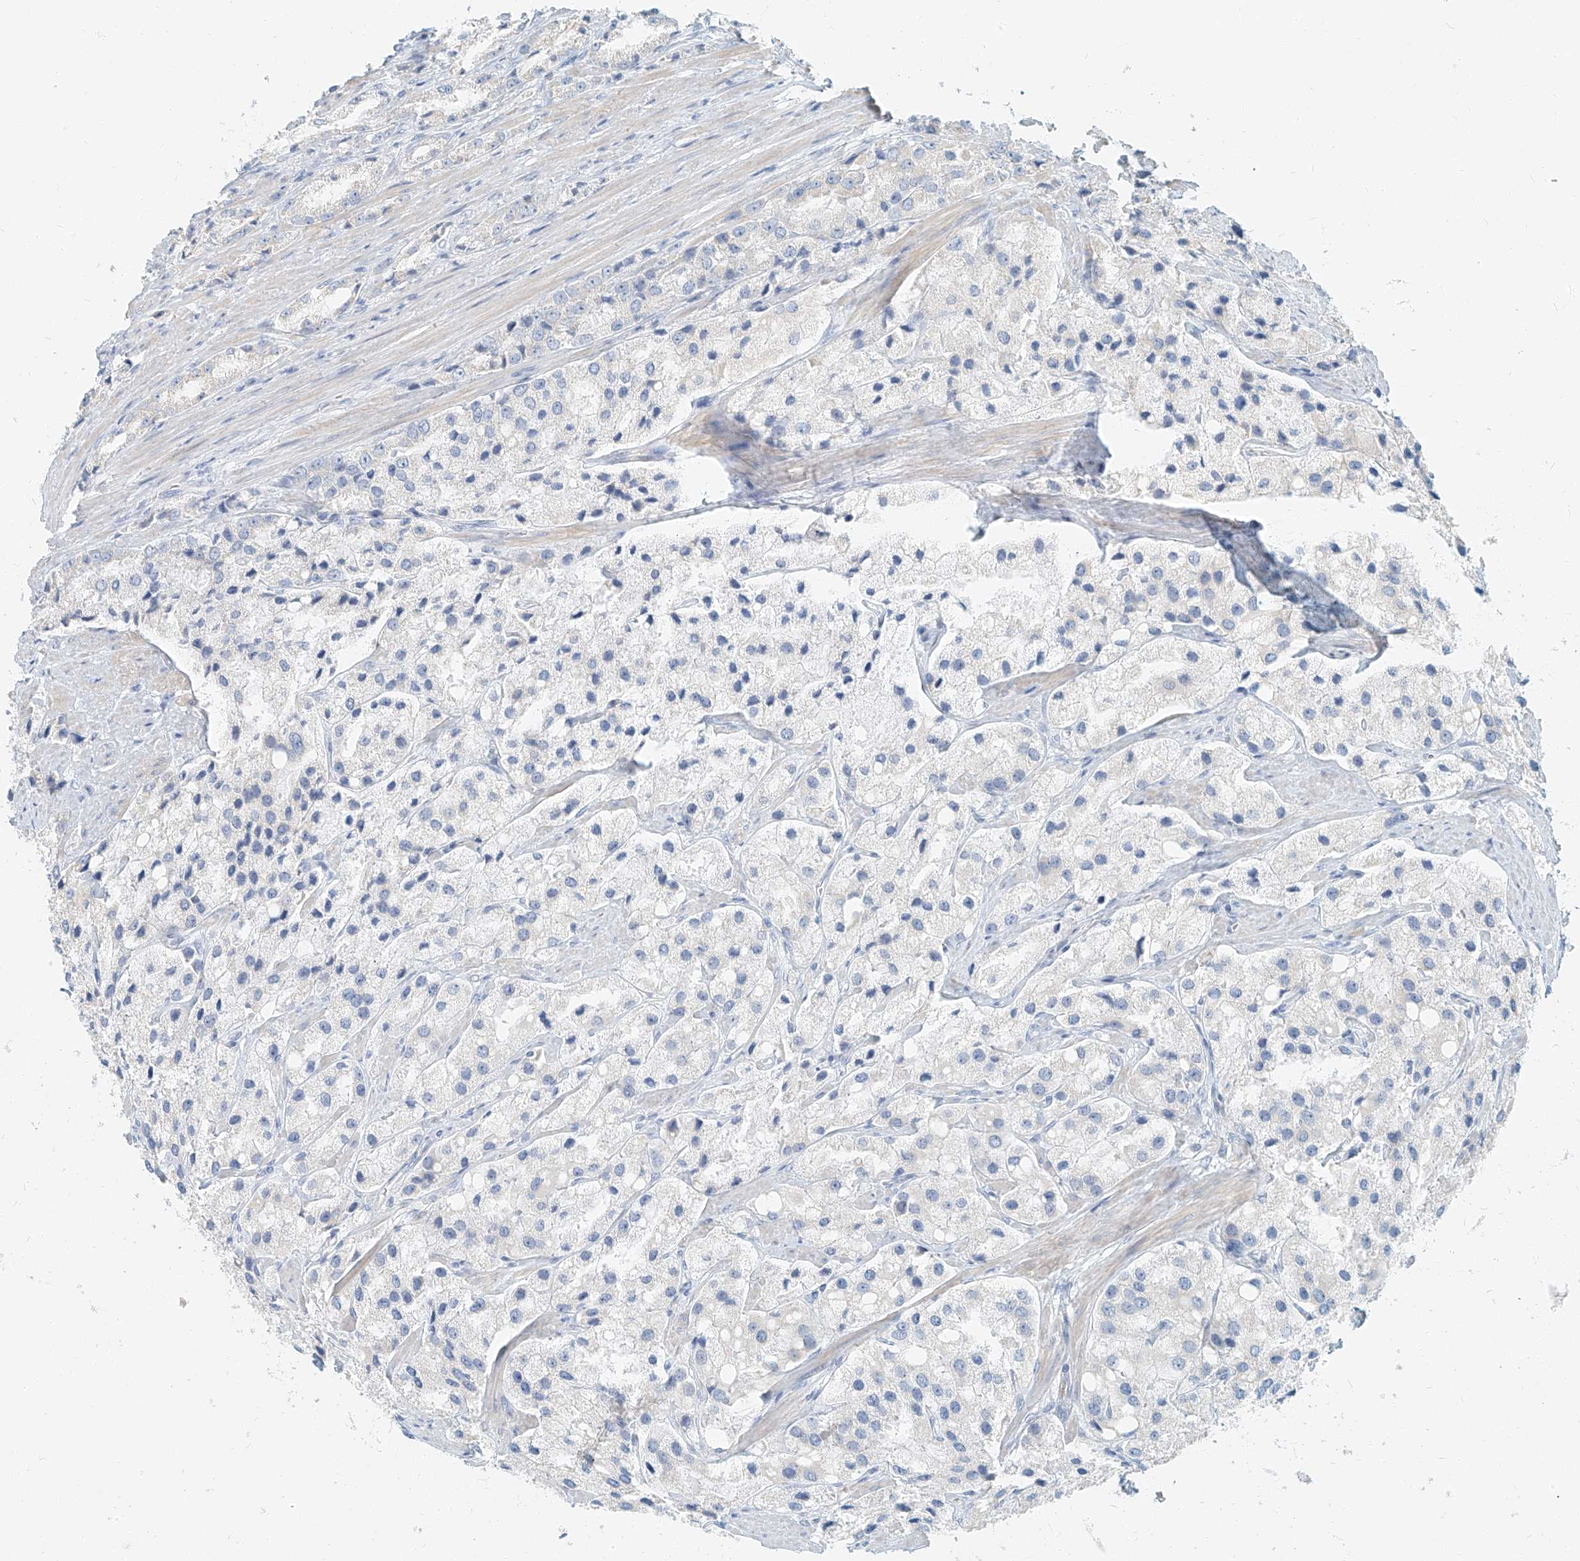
{"staining": {"intensity": "negative", "quantity": "none", "location": "none"}, "tissue": "prostate cancer", "cell_type": "Tumor cells", "image_type": "cancer", "snomed": [{"axis": "morphology", "description": "Adenocarcinoma, High grade"}, {"axis": "topography", "description": "Prostate"}], "caption": "Immunohistochemistry (IHC) micrograph of human prostate adenocarcinoma (high-grade) stained for a protein (brown), which exhibits no positivity in tumor cells.", "gene": "PGC", "patient": {"sex": "male", "age": 66}}